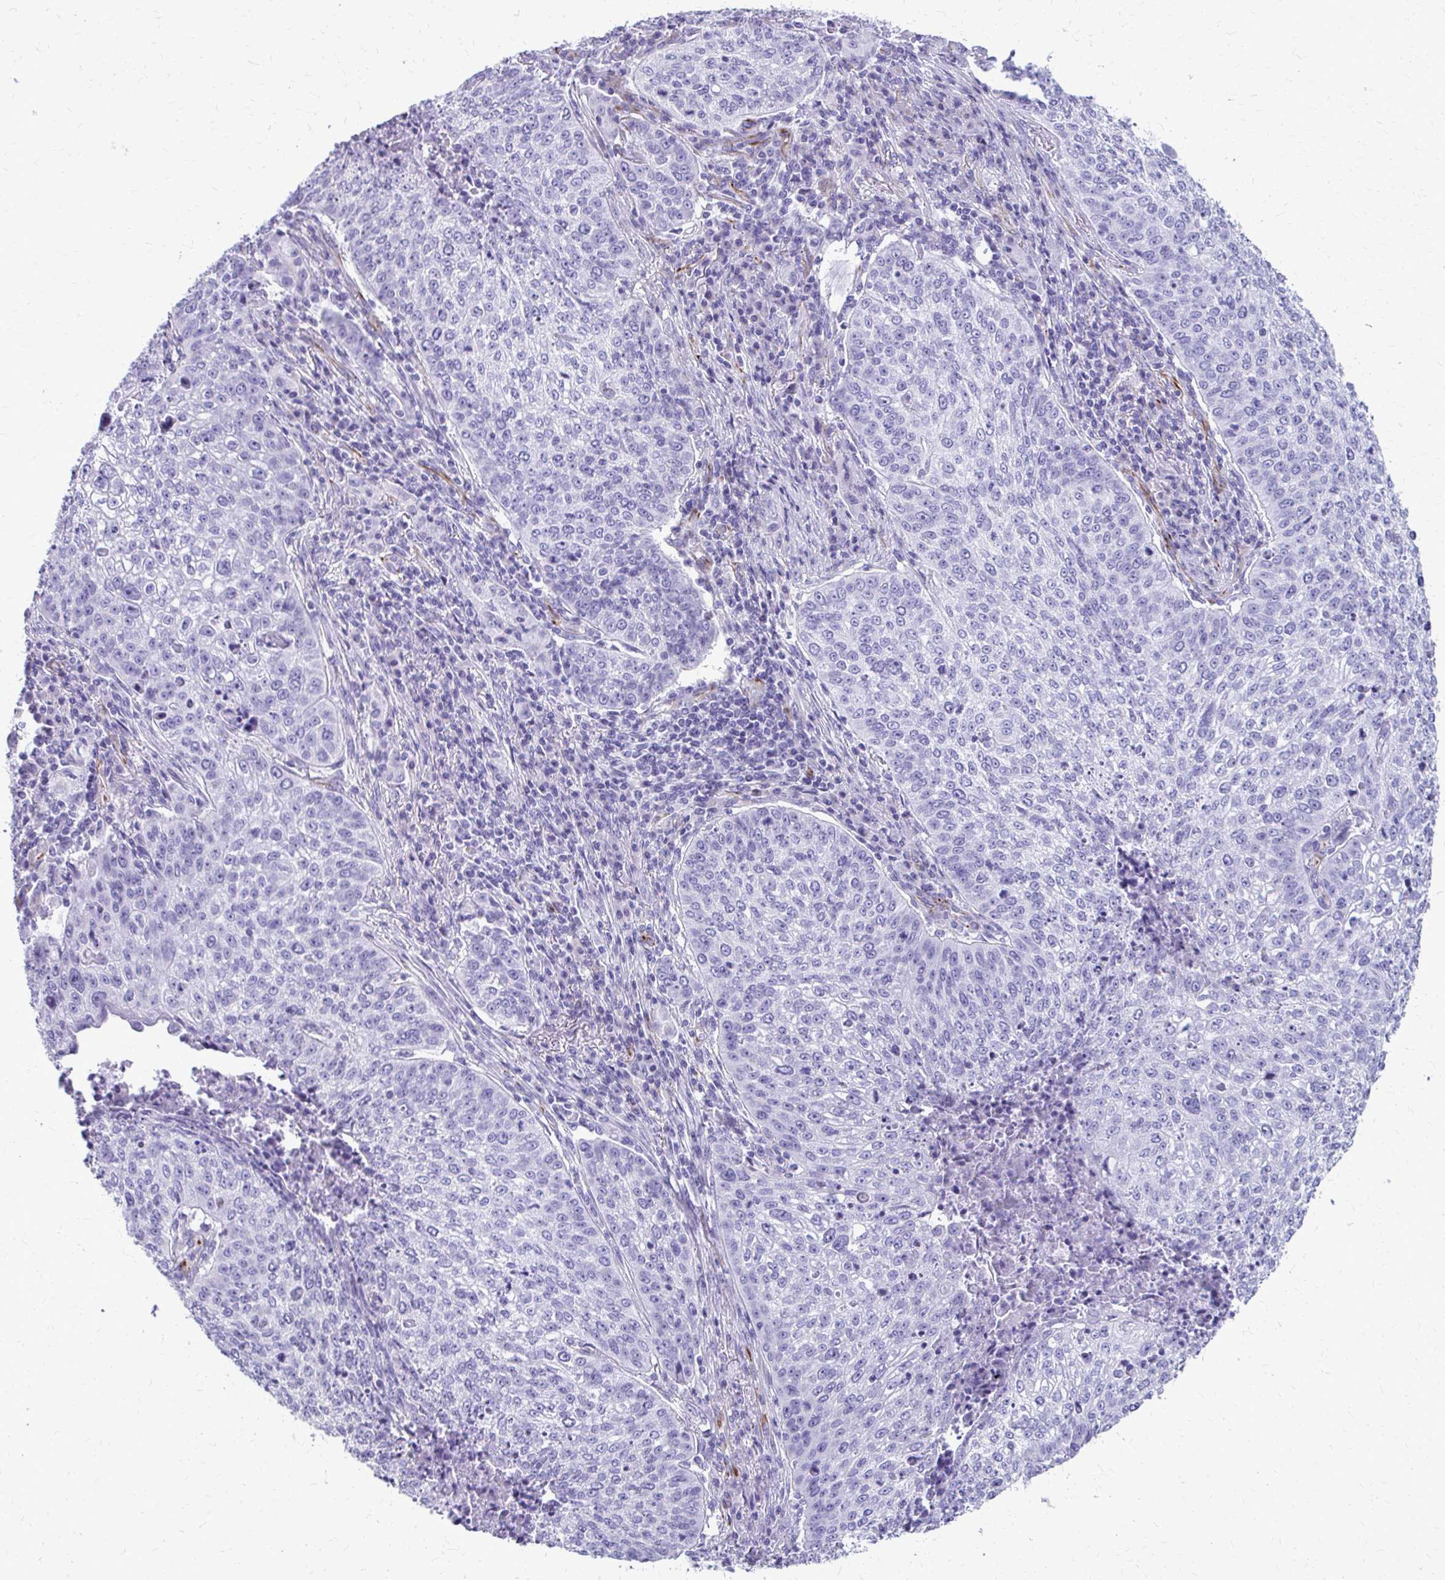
{"staining": {"intensity": "negative", "quantity": "none", "location": "none"}, "tissue": "lung cancer", "cell_type": "Tumor cells", "image_type": "cancer", "snomed": [{"axis": "morphology", "description": "Squamous cell carcinoma, NOS"}, {"axis": "topography", "description": "Lung"}], "caption": "Immunohistochemical staining of lung cancer (squamous cell carcinoma) exhibits no significant expression in tumor cells.", "gene": "TRIM6", "patient": {"sex": "male", "age": 63}}